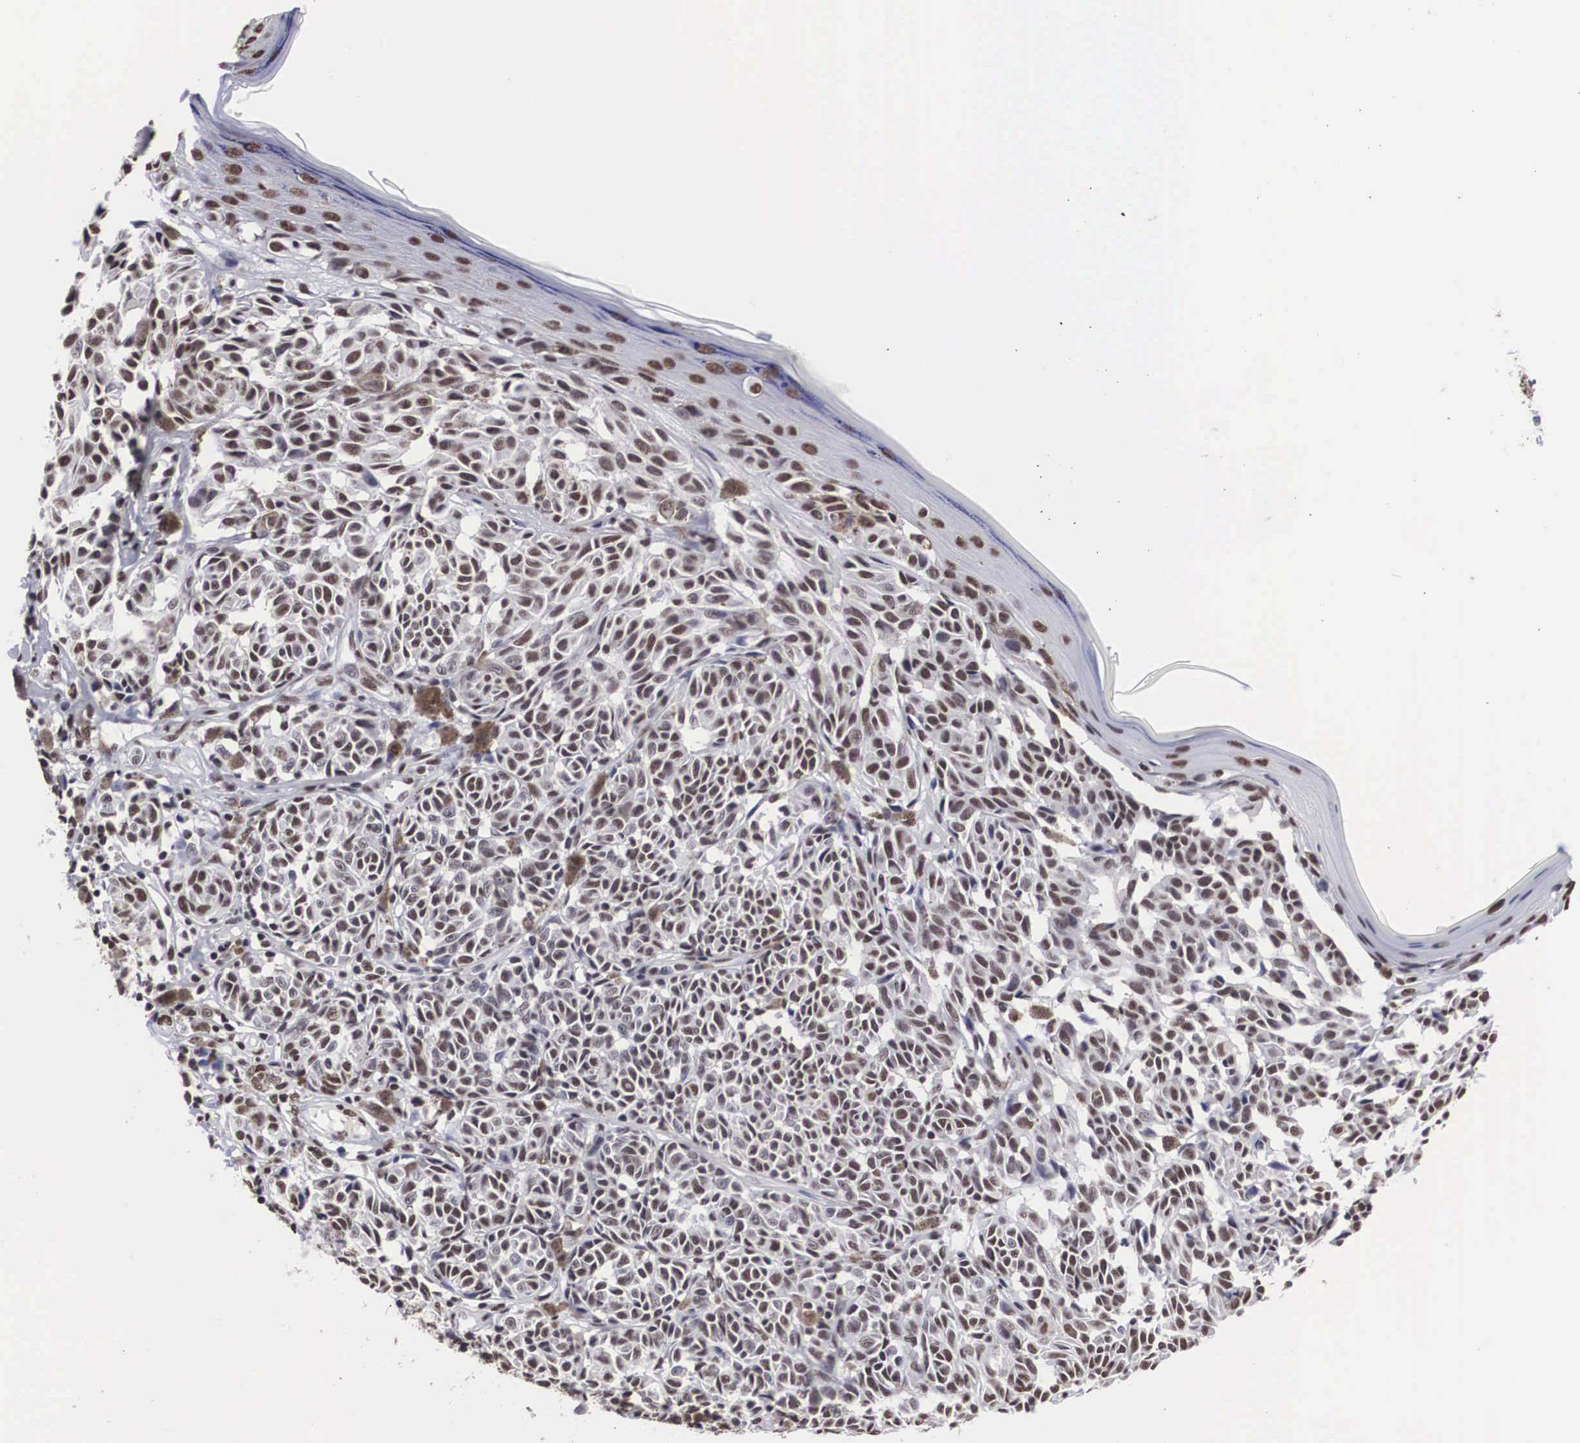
{"staining": {"intensity": "moderate", "quantity": ">75%", "location": "nuclear"}, "tissue": "melanoma", "cell_type": "Tumor cells", "image_type": "cancer", "snomed": [{"axis": "morphology", "description": "Malignant melanoma, NOS"}, {"axis": "topography", "description": "Skin"}], "caption": "An IHC photomicrograph of neoplastic tissue is shown. Protein staining in brown labels moderate nuclear positivity in malignant melanoma within tumor cells.", "gene": "ACIN1", "patient": {"sex": "male", "age": 49}}